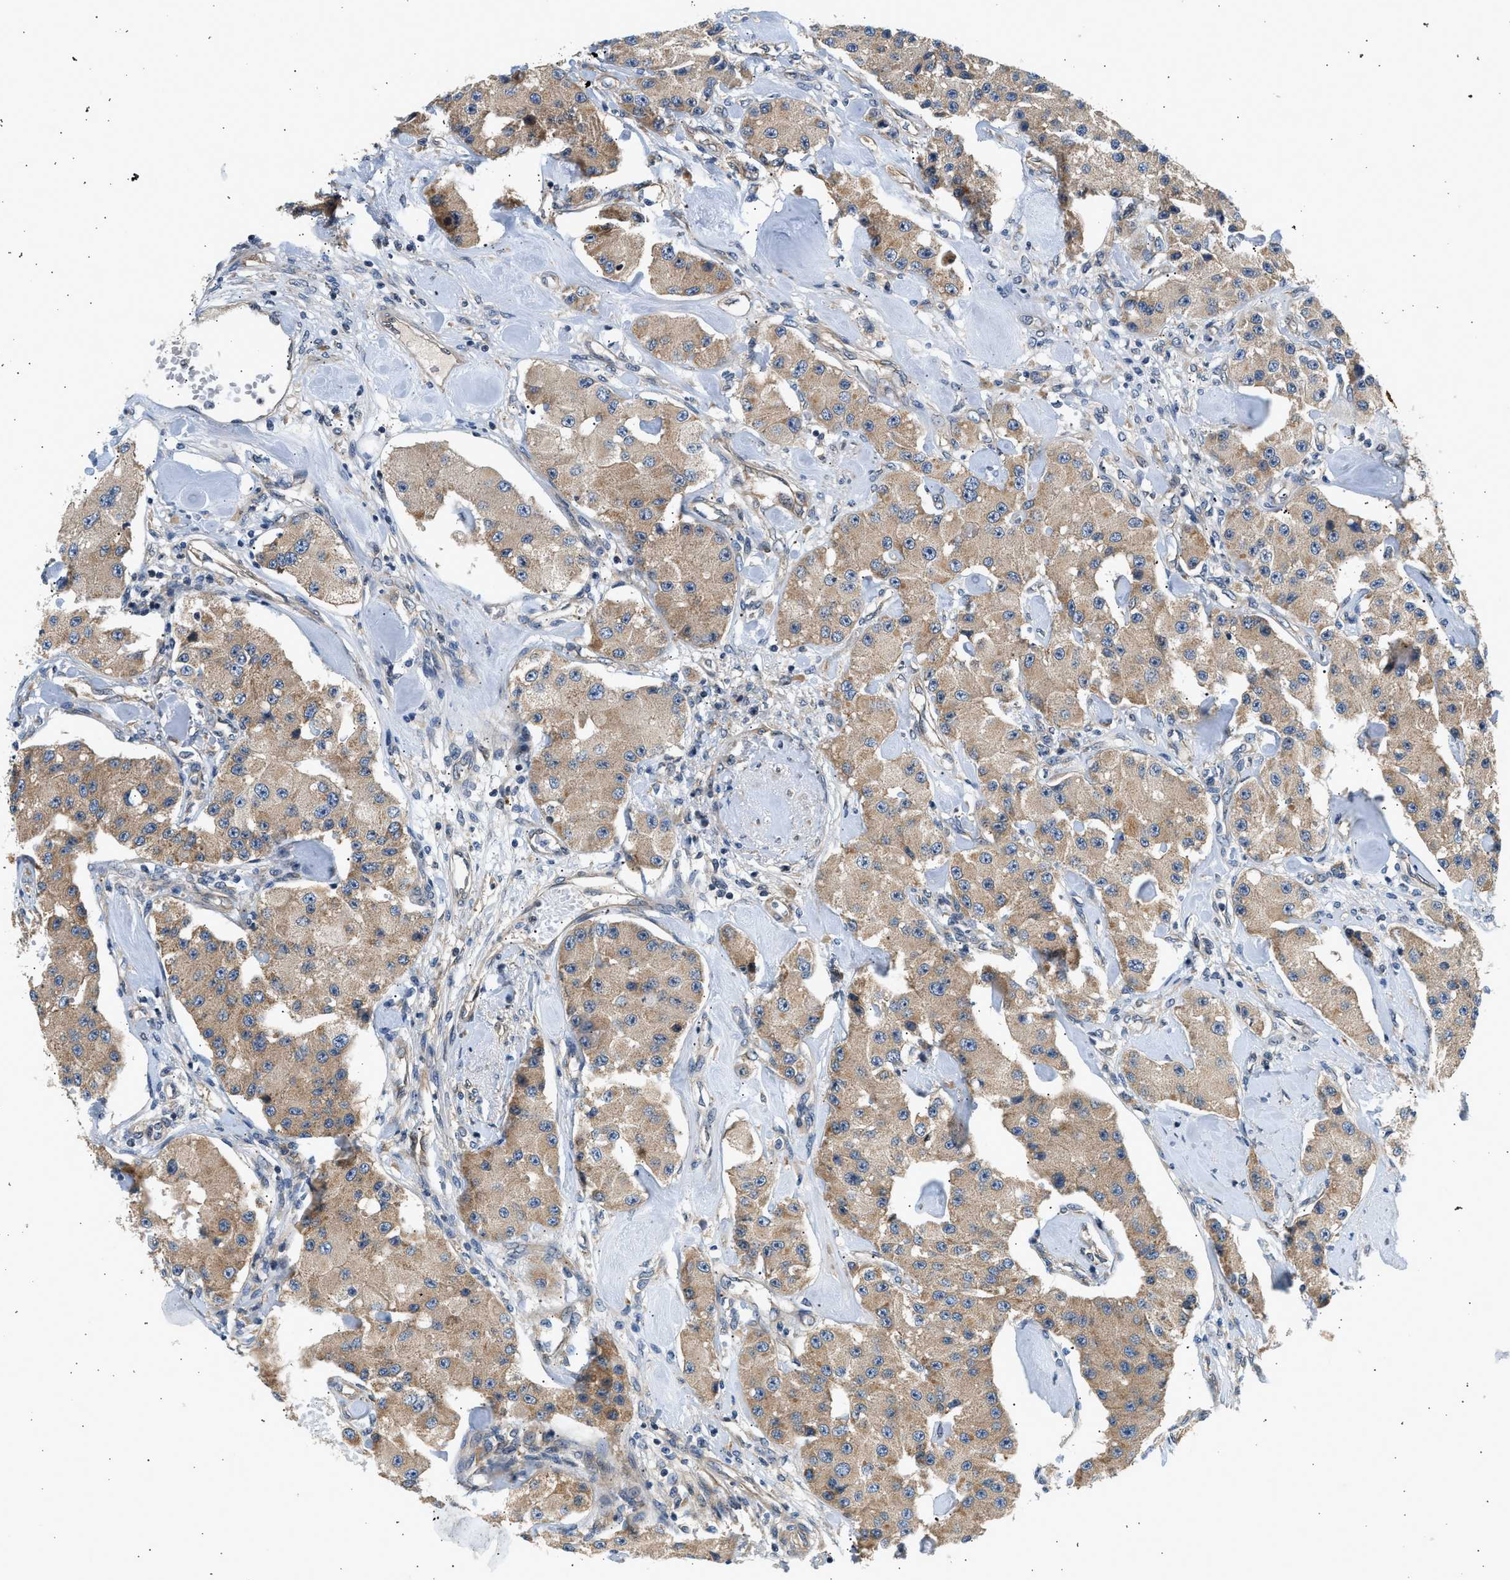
{"staining": {"intensity": "moderate", "quantity": ">75%", "location": "cytoplasmic/membranous"}, "tissue": "carcinoid", "cell_type": "Tumor cells", "image_type": "cancer", "snomed": [{"axis": "morphology", "description": "Carcinoid, malignant, NOS"}, {"axis": "topography", "description": "Pancreas"}], "caption": "A medium amount of moderate cytoplasmic/membranous expression is identified in approximately >75% of tumor cells in carcinoid tissue.", "gene": "WDR31", "patient": {"sex": "male", "age": 41}}